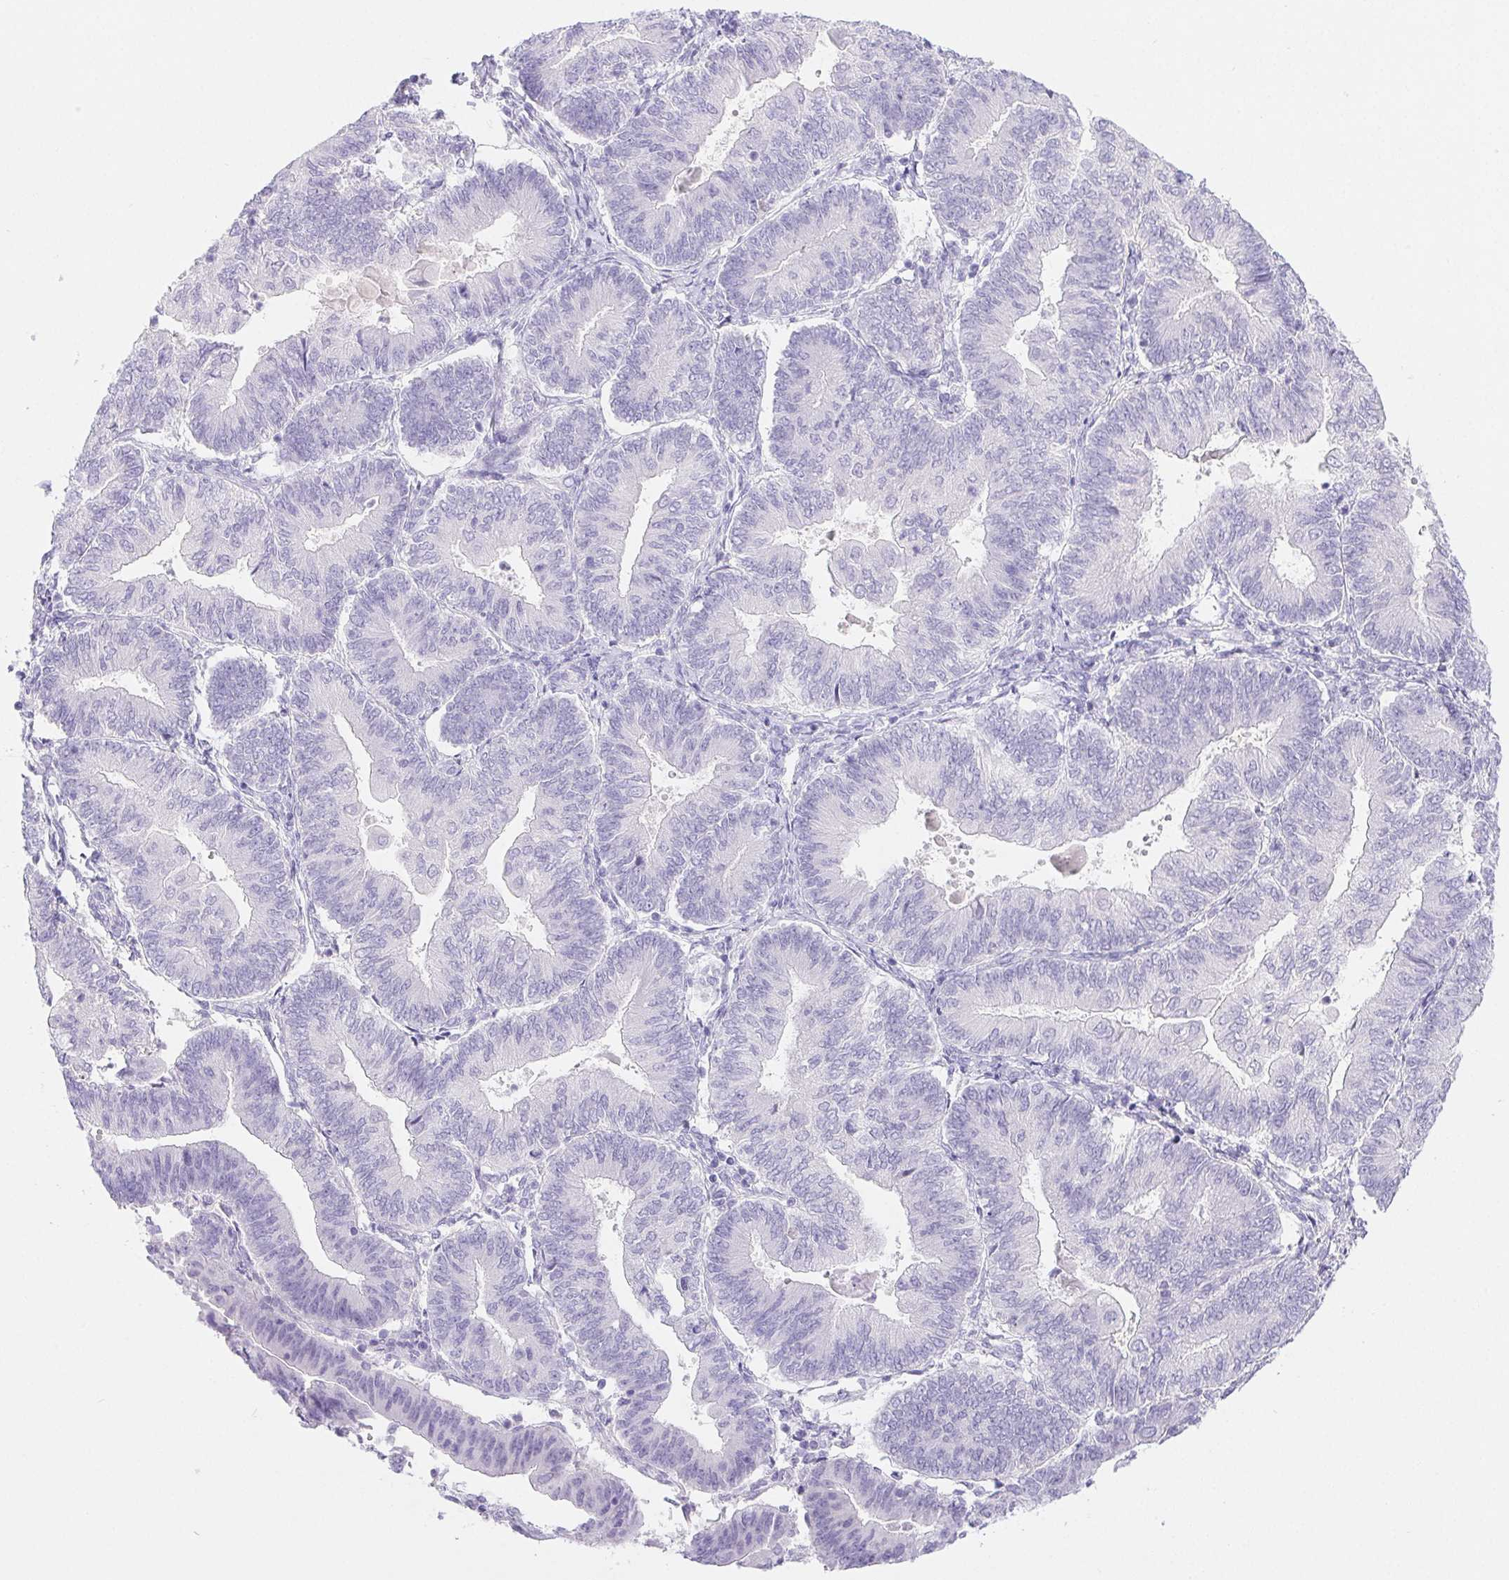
{"staining": {"intensity": "negative", "quantity": "none", "location": "none"}, "tissue": "endometrial cancer", "cell_type": "Tumor cells", "image_type": "cancer", "snomed": [{"axis": "morphology", "description": "Adenocarcinoma, NOS"}, {"axis": "topography", "description": "Endometrium"}], "caption": "Immunohistochemical staining of endometrial adenocarcinoma exhibits no significant staining in tumor cells.", "gene": "PNLIP", "patient": {"sex": "female", "age": 65}}